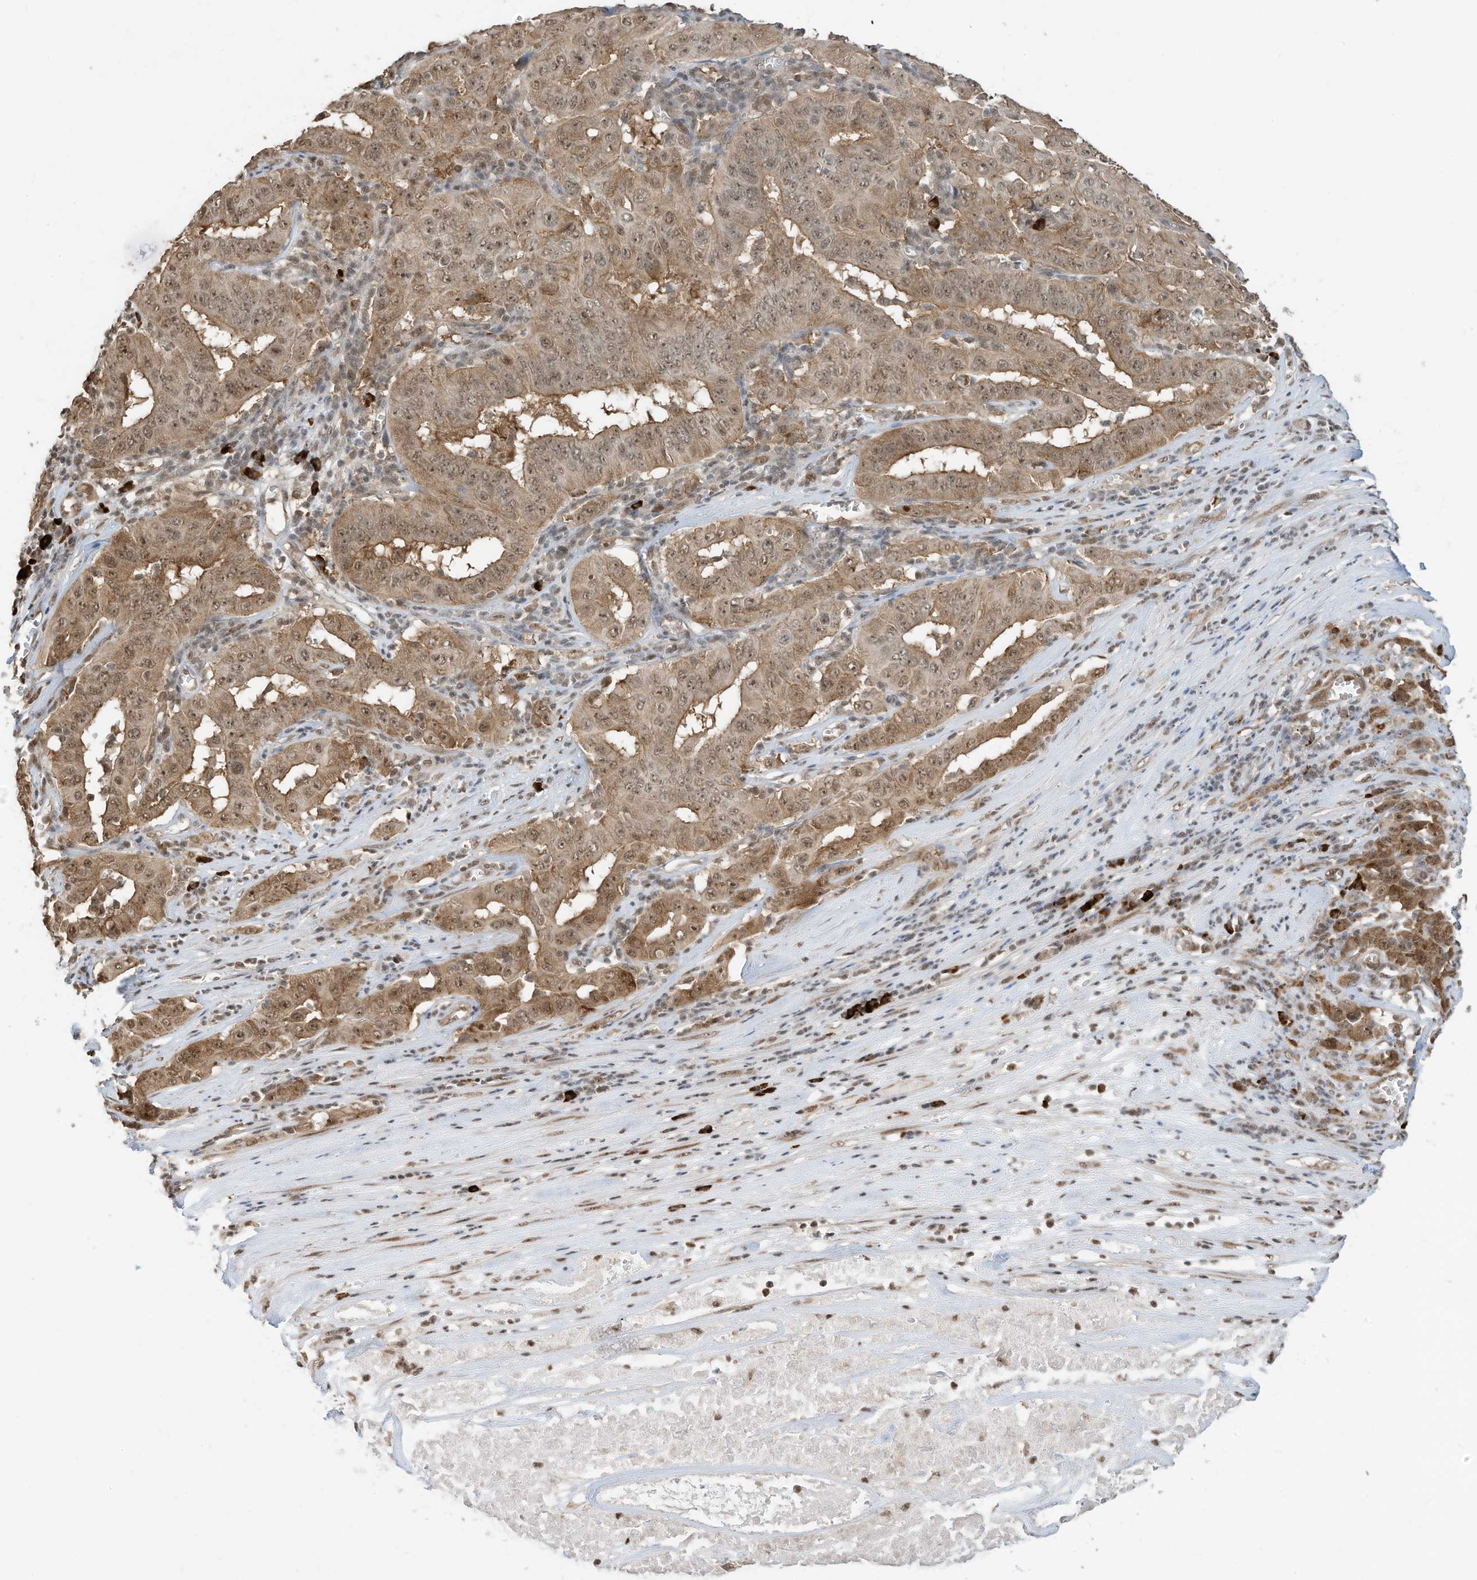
{"staining": {"intensity": "moderate", "quantity": ">75%", "location": "cytoplasmic/membranous,nuclear"}, "tissue": "pancreatic cancer", "cell_type": "Tumor cells", "image_type": "cancer", "snomed": [{"axis": "morphology", "description": "Adenocarcinoma, NOS"}, {"axis": "topography", "description": "Pancreas"}], "caption": "Immunohistochemistry (IHC) staining of pancreatic cancer, which exhibits medium levels of moderate cytoplasmic/membranous and nuclear staining in about >75% of tumor cells indicating moderate cytoplasmic/membranous and nuclear protein expression. The staining was performed using DAB (brown) for protein detection and nuclei were counterstained in hematoxylin (blue).", "gene": "ZNF195", "patient": {"sex": "male", "age": 63}}